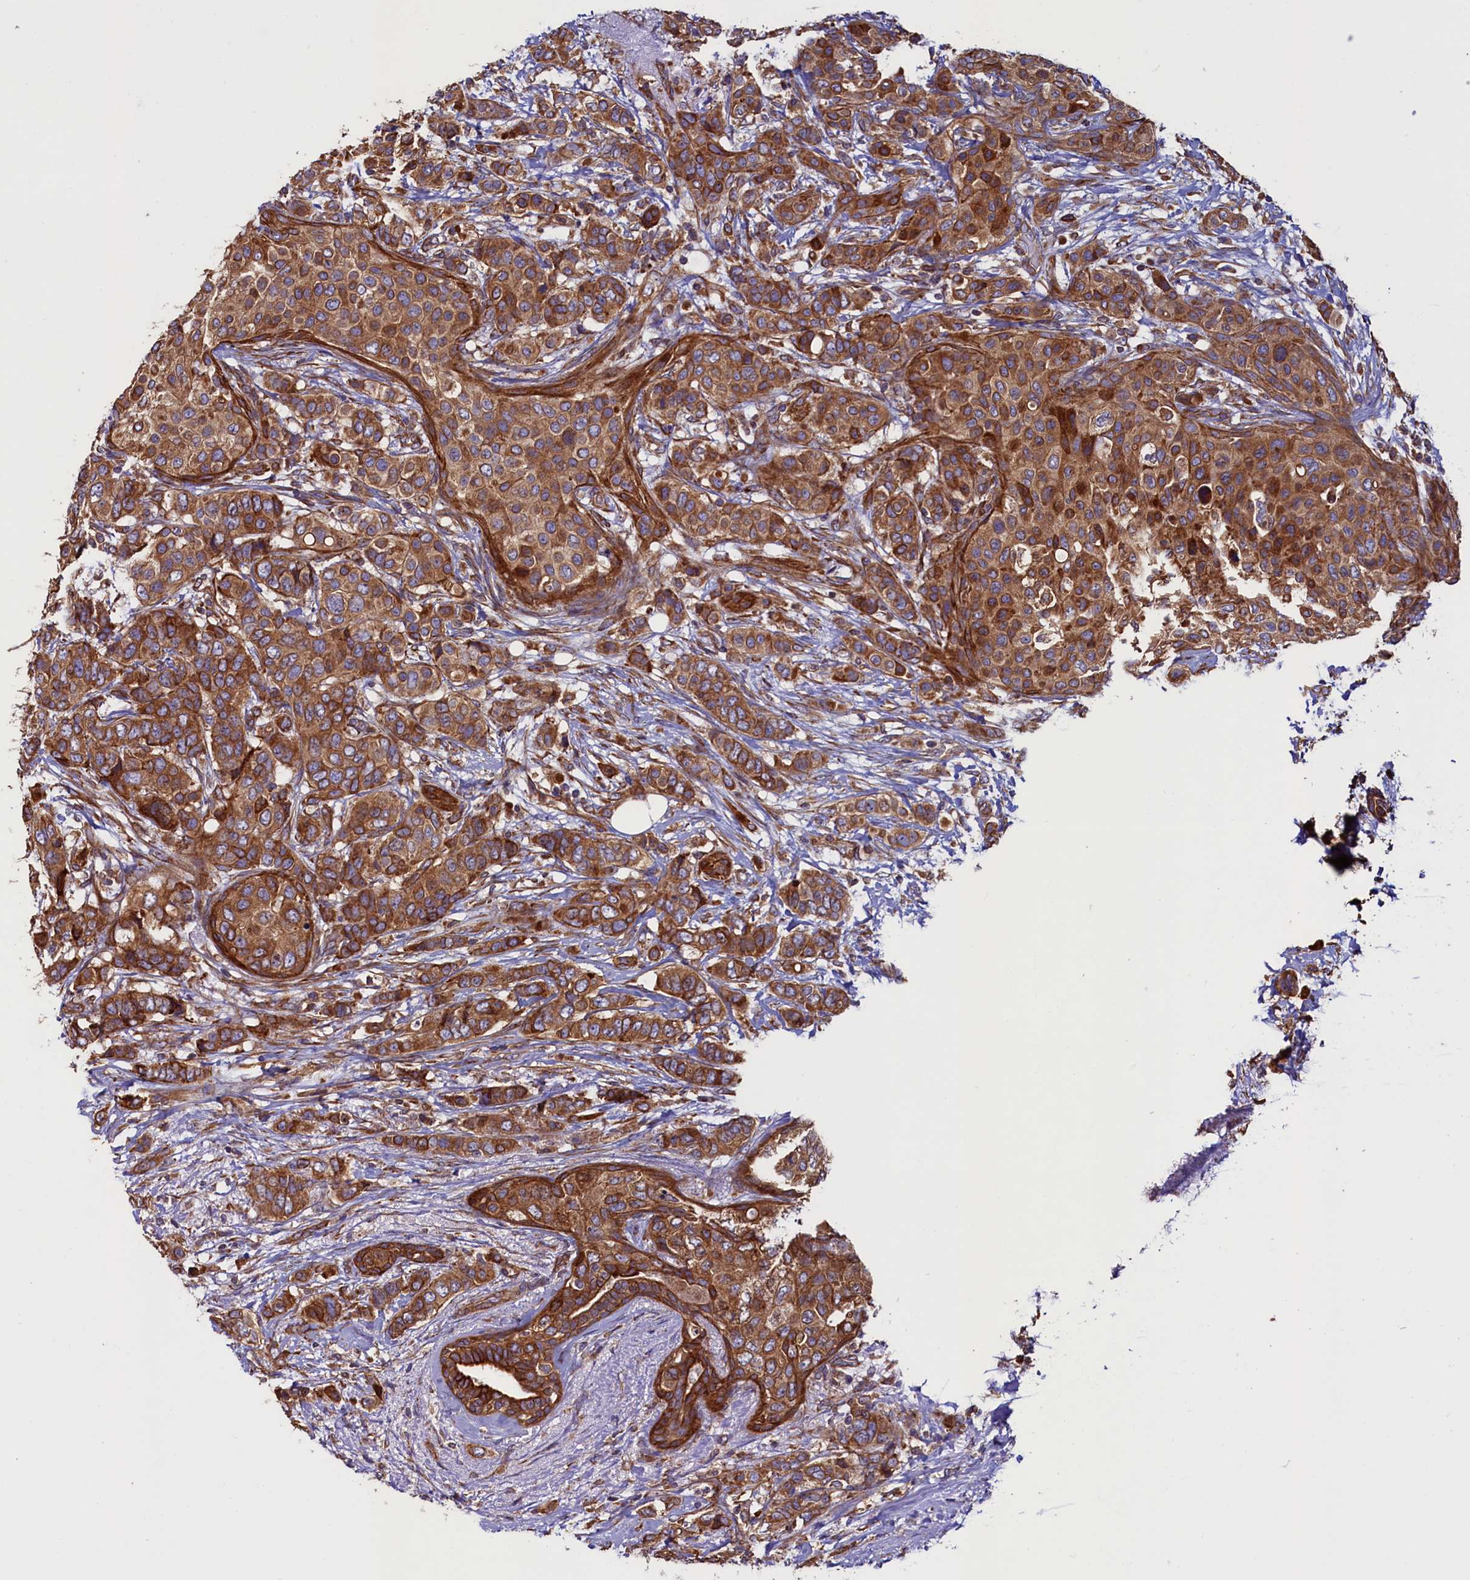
{"staining": {"intensity": "moderate", "quantity": ">75%", "location": "cytoplasmic/membranous"}, "tissue": "breast cancer", "cell_type": "Tumor cells", "image_type": "cancer", "snomed": [{"axis": "morphology", "description": "Lobular carcinoma"}, {"axis": "topography", "description": "Breast"}], "caption": "Lobular carcinoma (breast) tissue exhibits moderate cytoplasmic/membranous expression in approximately >75% of tumor cells (Stains: DAB (3,3'-diaminobenzidine) in brown, nuclei in blue, Microscopy: brightfield microscopy at high magnification).", "gene": "ATXN2L", "patient": {"sex": "female", "age": 51}}